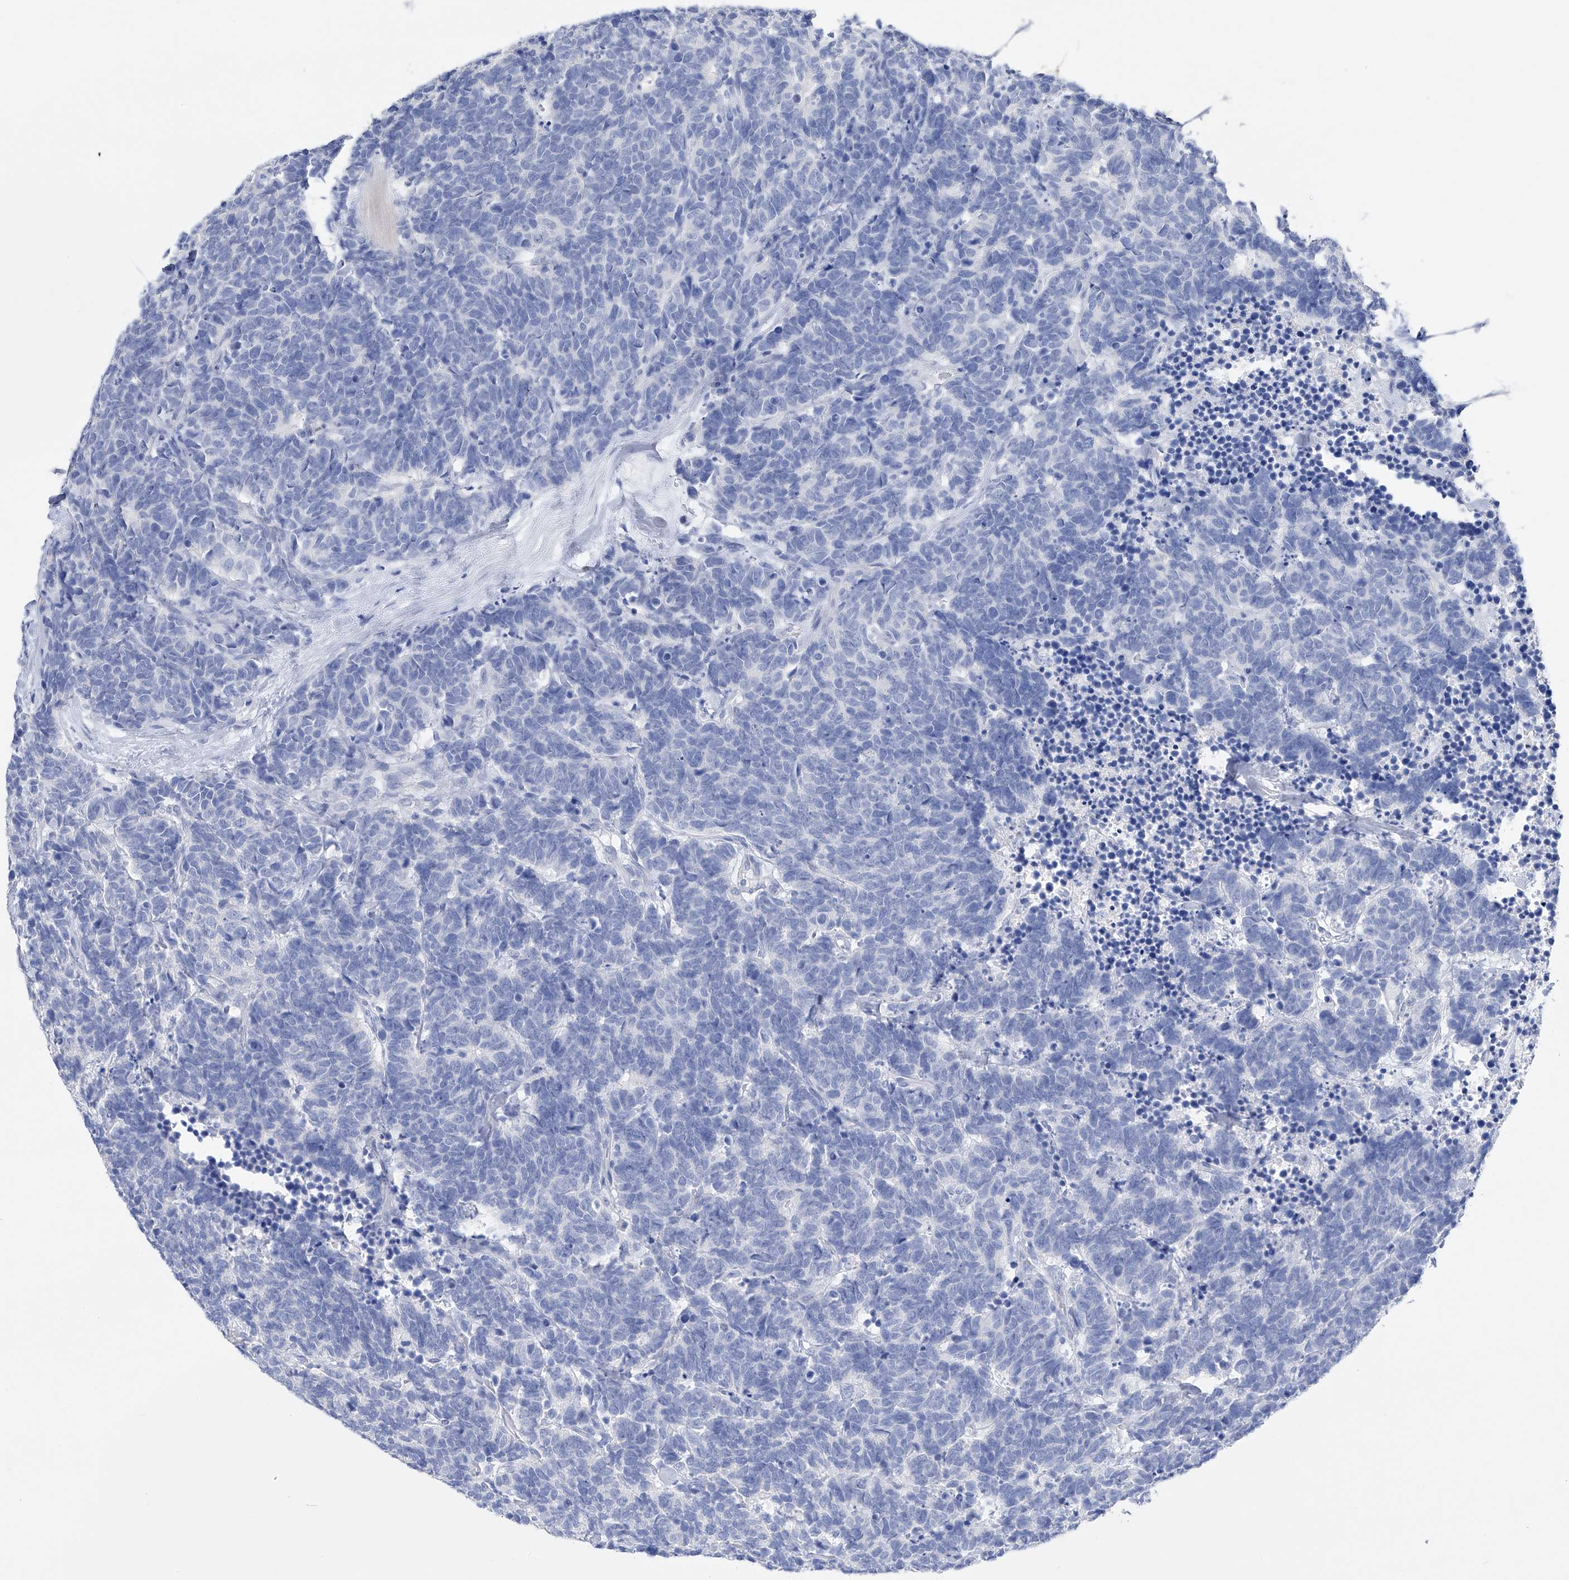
{"staining": {"intensity": "negative", "quantity": "none", "location": "none"}, "tissue": "carcinoid", "cell_type": "Tumor cells", "image_type": "cancer", "snomed": [{"axis": "morphology", "description": "Carcinoma, NOS"}, {"axis": "morphology", "description": "Carcinoid, malignant, NOS"}, {"axis": "topography", "description": "Urinary bladder"}], "caption": "Immunohistochemistry micrograph of neoplastic tissue: carcinoid stained with DAB reveals no significant protein expression in tumor cells.", "gene": "ADRA1A", "patient": {"sex": "male", "age": 57}}